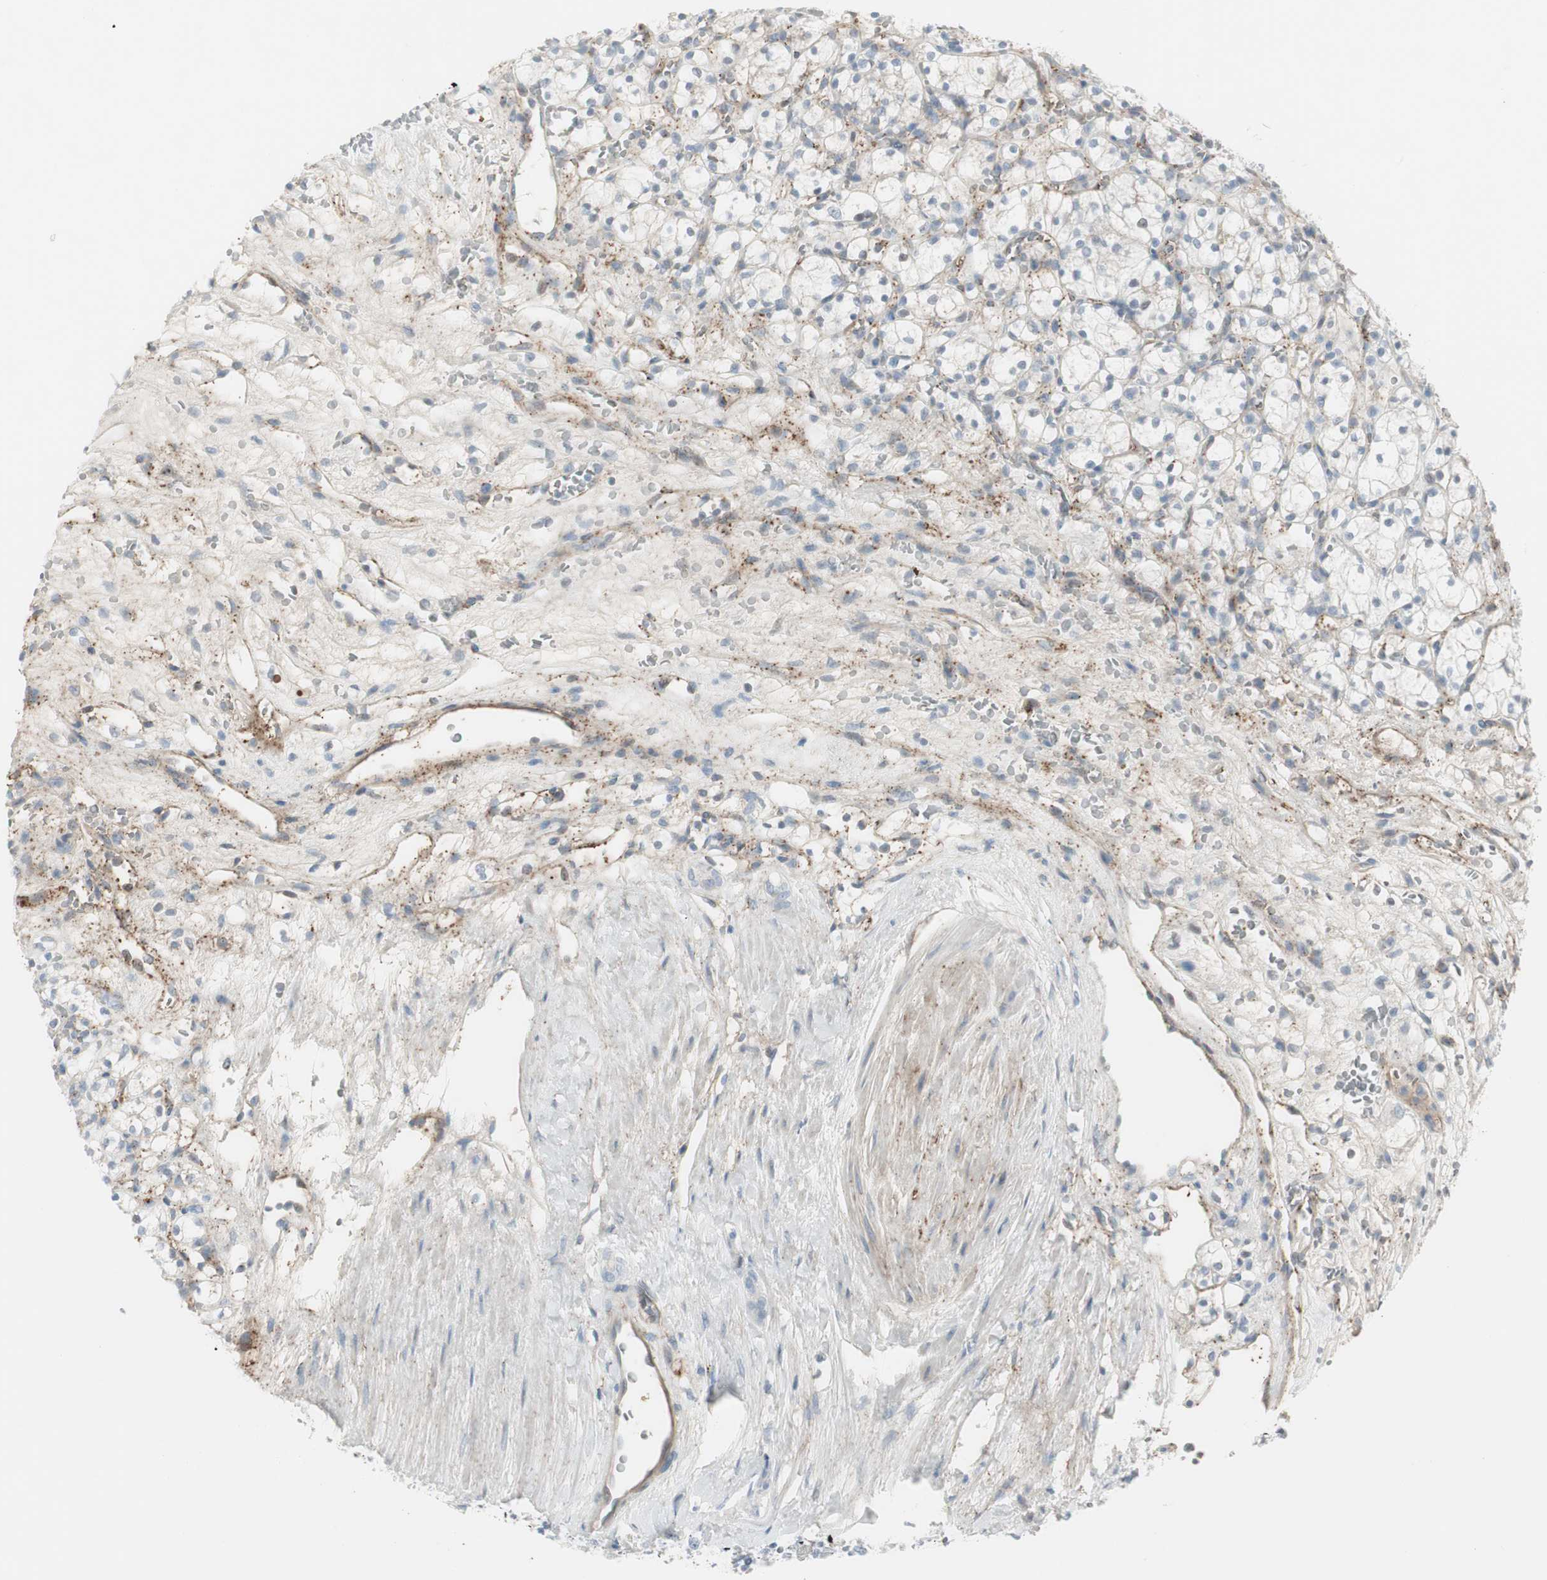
{"staining": {"intensity": "negative", "quantity": "none", "location": "none"}, "tissue": "renal cancer", "cell_type": "Tumor cells", "image_type": "cancer", "snomed": [{"axis": "morphology", "description": "Adenocarcinoma, NOS"}, {"axis": "topography", "description": "Kidney"}], "caption": "Immunohistochemical staining of human renal cancer (adenocarcinoma) shows no significant positivity in tumor cells. Nuclei are stained in blue.", "gene": "CACNA2D1", "patient": {"sex": "female", "age": 60}}